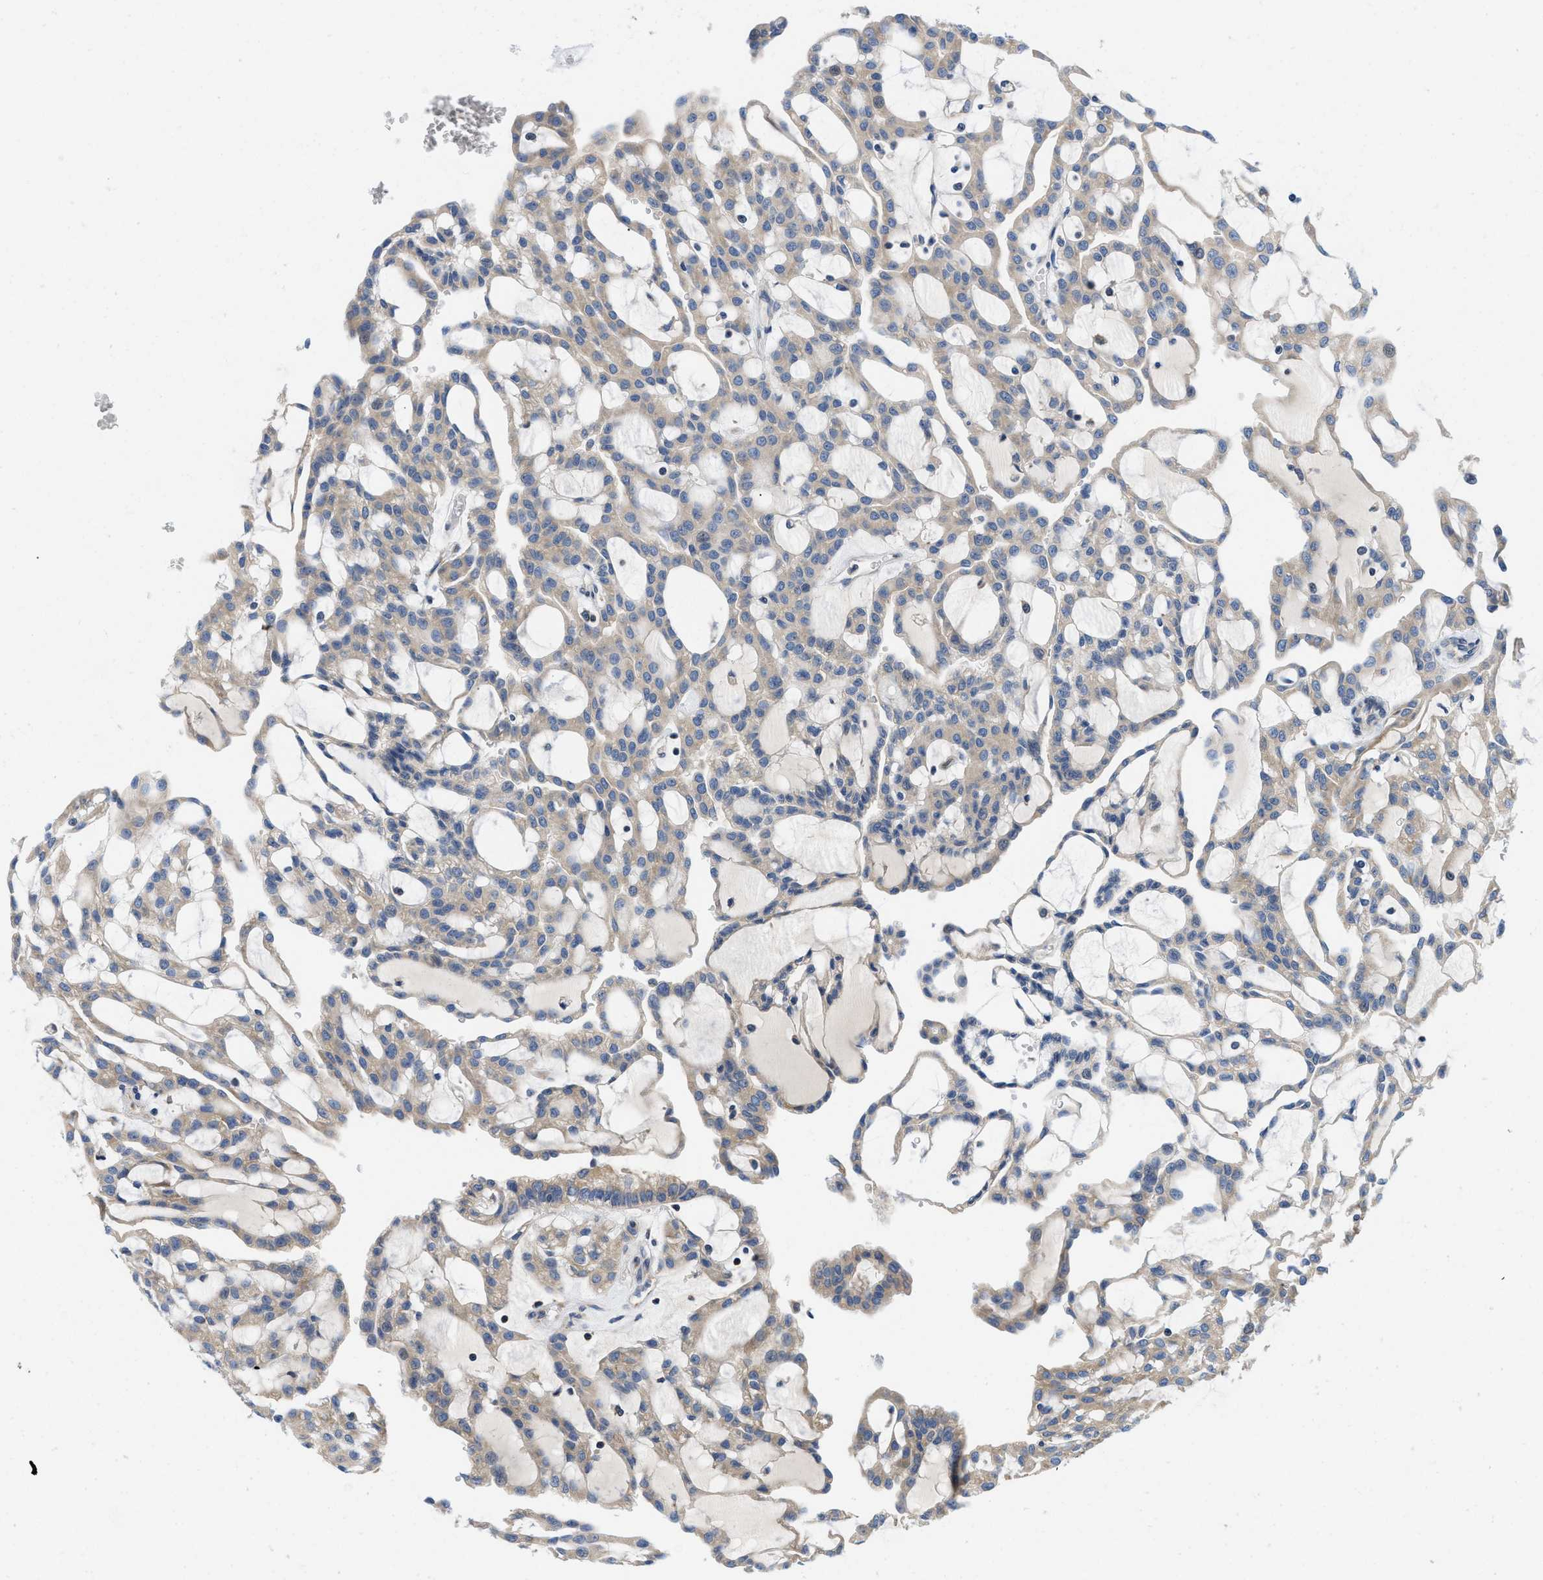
{"staining": {"intensity": "weak", "quantity": ">75%", "location": "cytoplasmic/membranous"}, "tissue": "renal cancer", "cell_type": "Tumor cells", "image_type": "cancer", "snomed": [{"axis": "morphology", "description": "Adenocarcinoma, NOS"}, {"axis": "topography", "description": "Kidney"}], "caption": "This photomicrograph displays IHC staining of renal cancer (adenocarcinoma), with low weak cytoplasmic/membranous positivity in about >75% of tumor cells.", "gene": "IKBKE", "patient": {"sex": "male", "age": 63}}